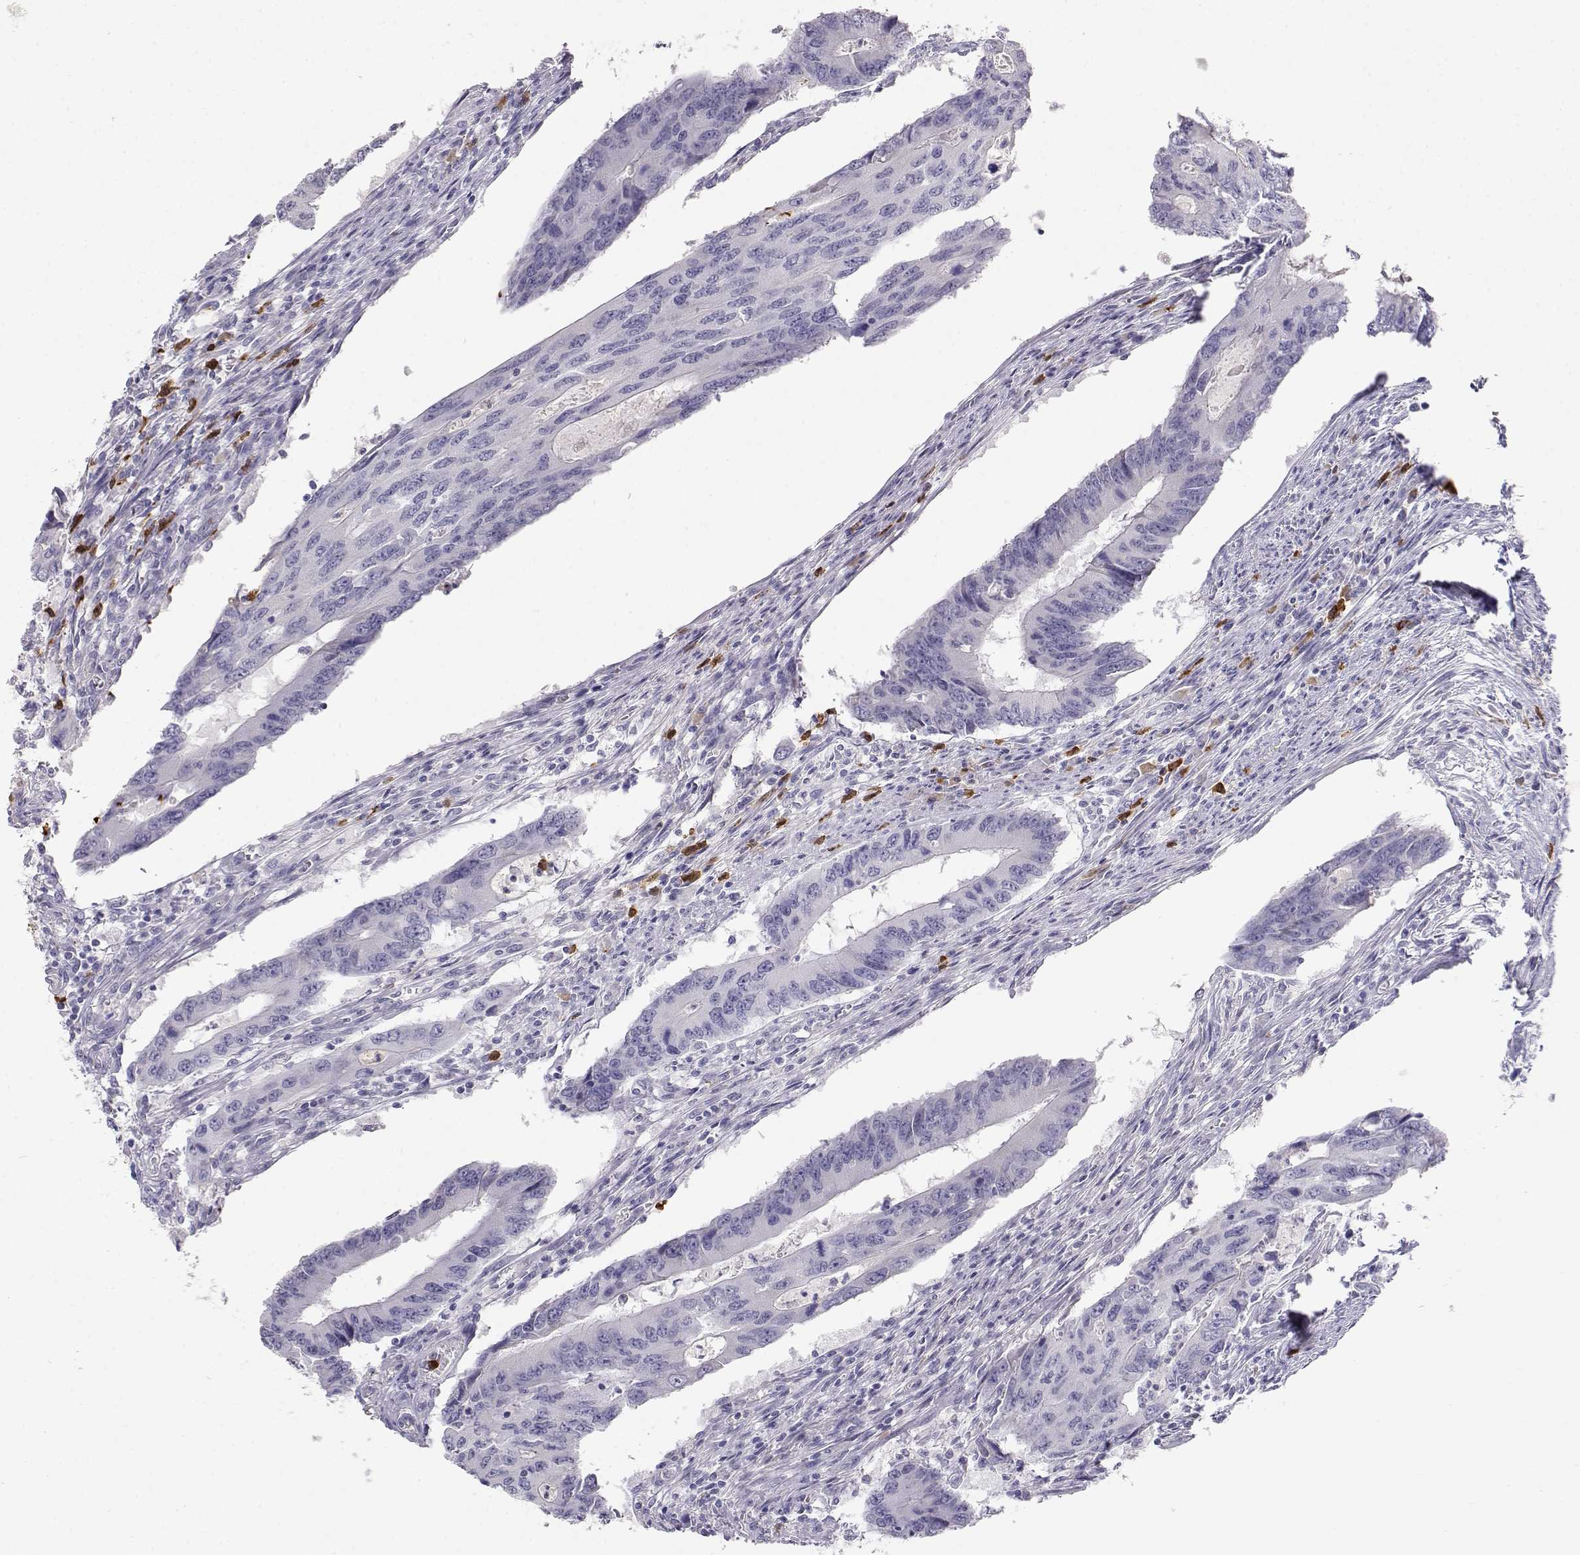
{"staining": {"intensity": "negative", "quantity": "none", "location": "none"}, "tissue": "colorectal cancer", "cell_type": "Tumor cells", "image_type": "cancer", "snomed": [{"axis": "morphology", "description": "Adenocarcinoma, NOS"}, {"axis": "topography", "description": "Colon"}], "caption": "Immunohistochemistry (IHC) photomicrograph of neoplastic tissue: colorectal cancer (adenocarcinoma) stained with DAB shows no significant protein expression in tumor cells.", "gene": "CDHR1", "patient": {"sex": "male", "age": 53}}